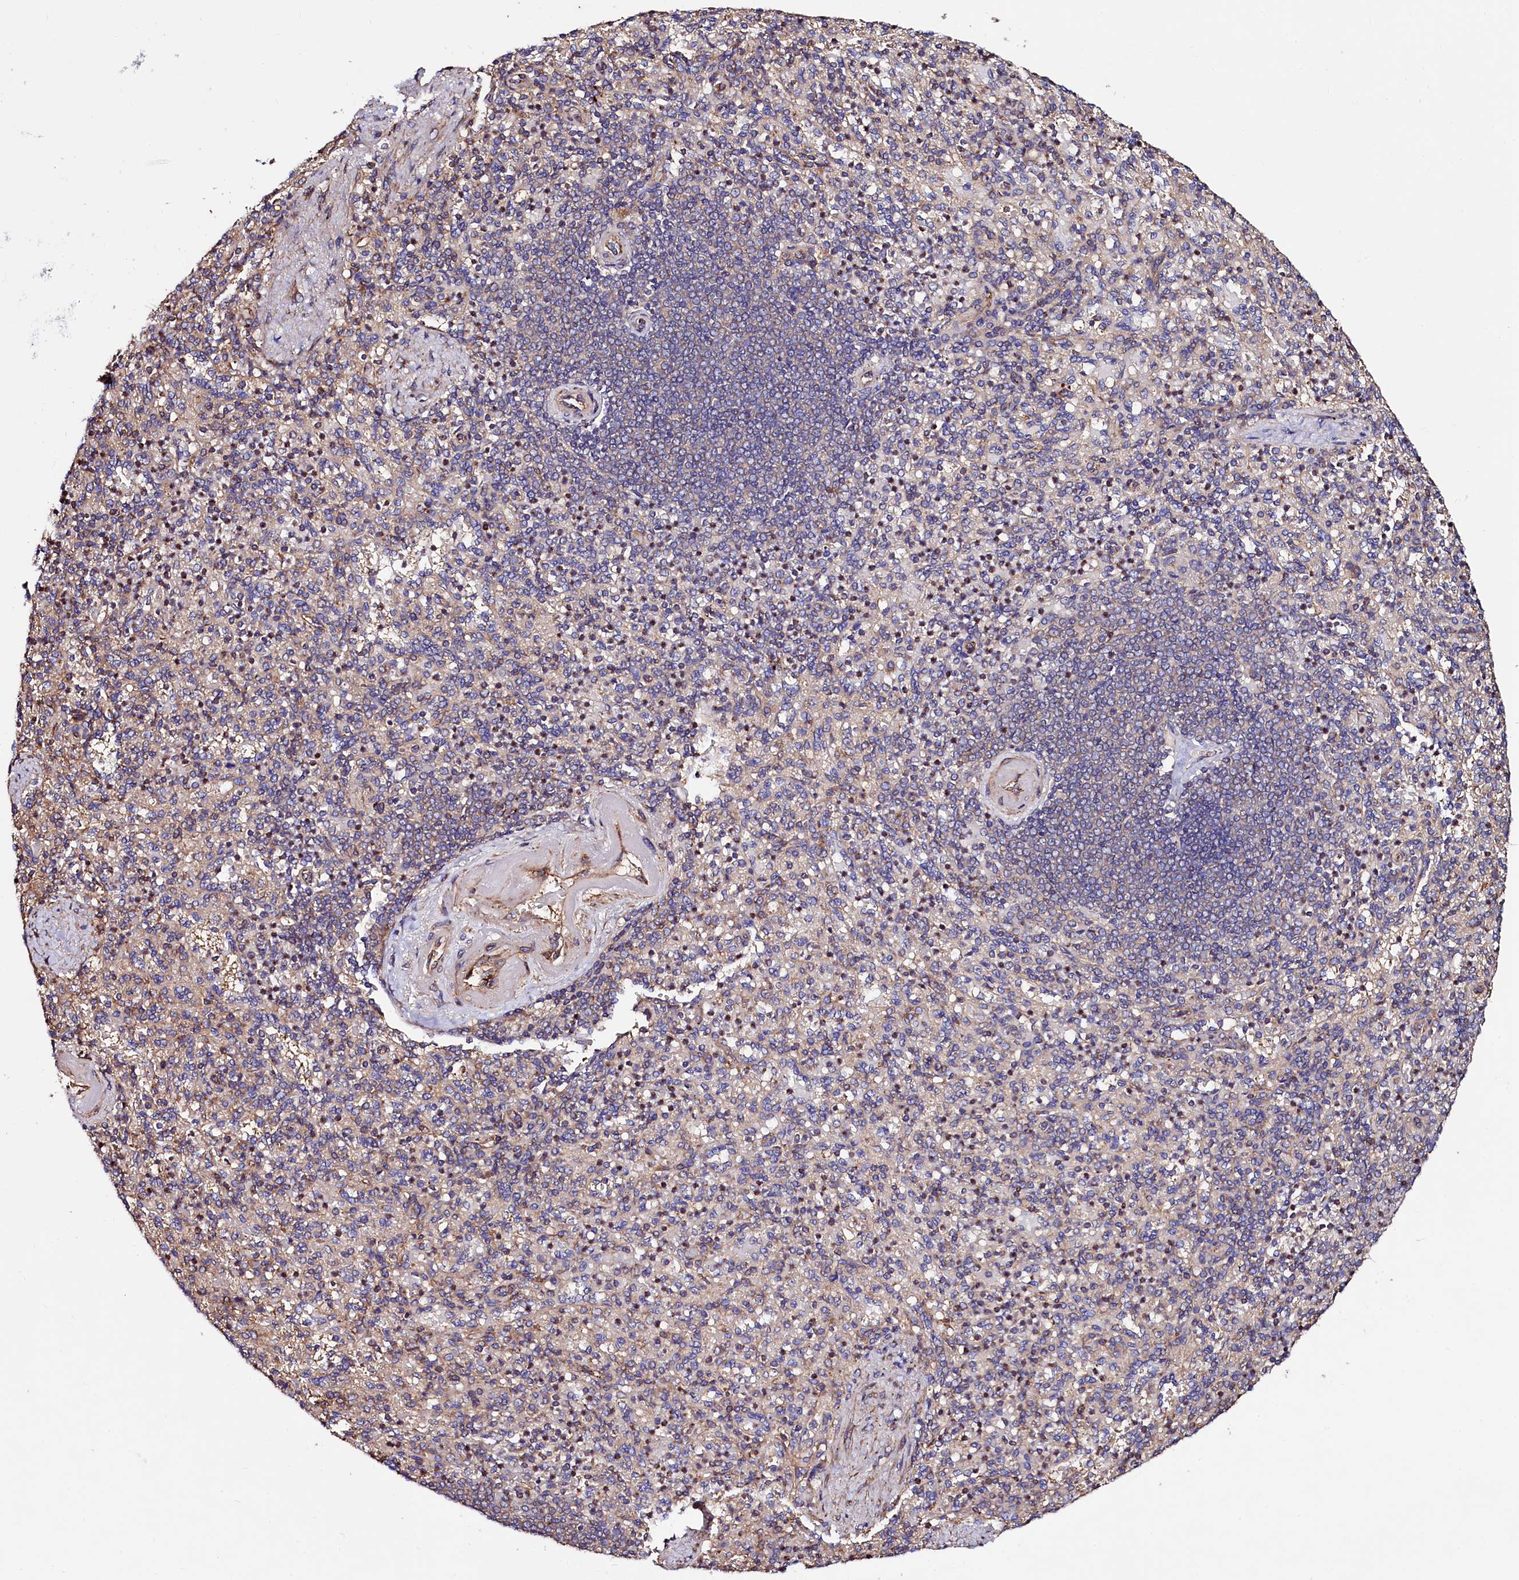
{"staining": {"intensity": "negative", "quantity": "none", "location": "none"}, "tissue": "spleen", "cell_type": "Cells in red pulp", "image_type": "normal", "snomed": [{"axis": "morphology", "description": "Normal tissue, NOS"}, {"axis": "topography", "description": "Spleen"}], "caption": "Cells in red pulp are negative for brown protein staining in benign spleen. (IHC, brightfield microscopy, high magnification).", "gene": "KLHDC4", "patient": {"sex": "female", "age": 74}}